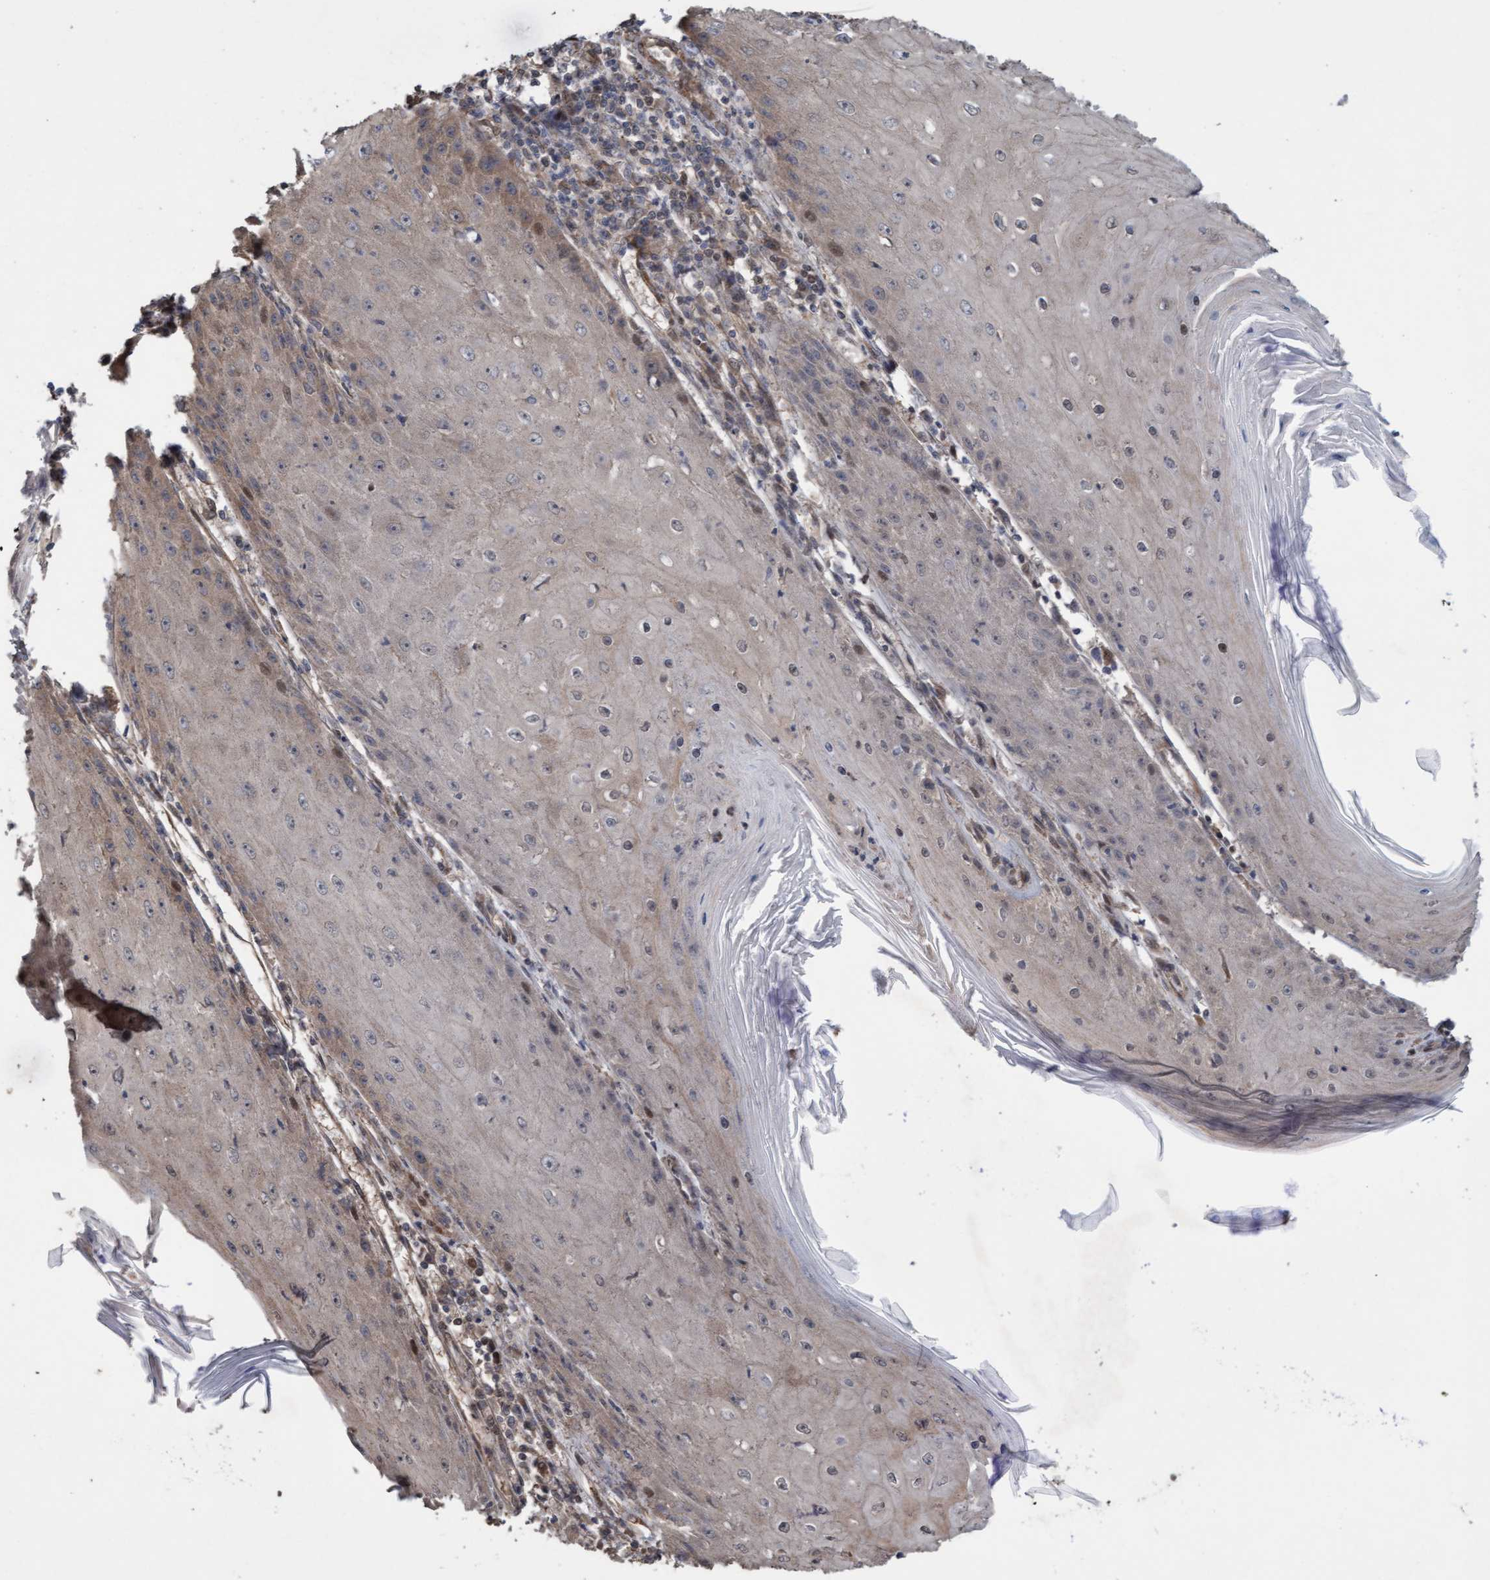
{"staining": {"intensity": "moderate", "quantity": "25%-75%", "location": "cytoplasmic/membranous"}, "tissue": "skin cancer", "cell_type": "Tumor cells", "image_type": "cancer", "snomed": [{"axis": "morphology", "description": "Squamous cell carcinoma, NOS"}, {"axis": "topography", "description": "Skin"}], "caption": "This image displays immunohistochemistry staining of skin cancer (squamous cell carcinoma), with medium moderate cytoplasmic/membranous positivity in approximately 25%-75% of tumor cells.", "gene": "CDC42EP4", "patient": {"sex": "female", "age": 73}}